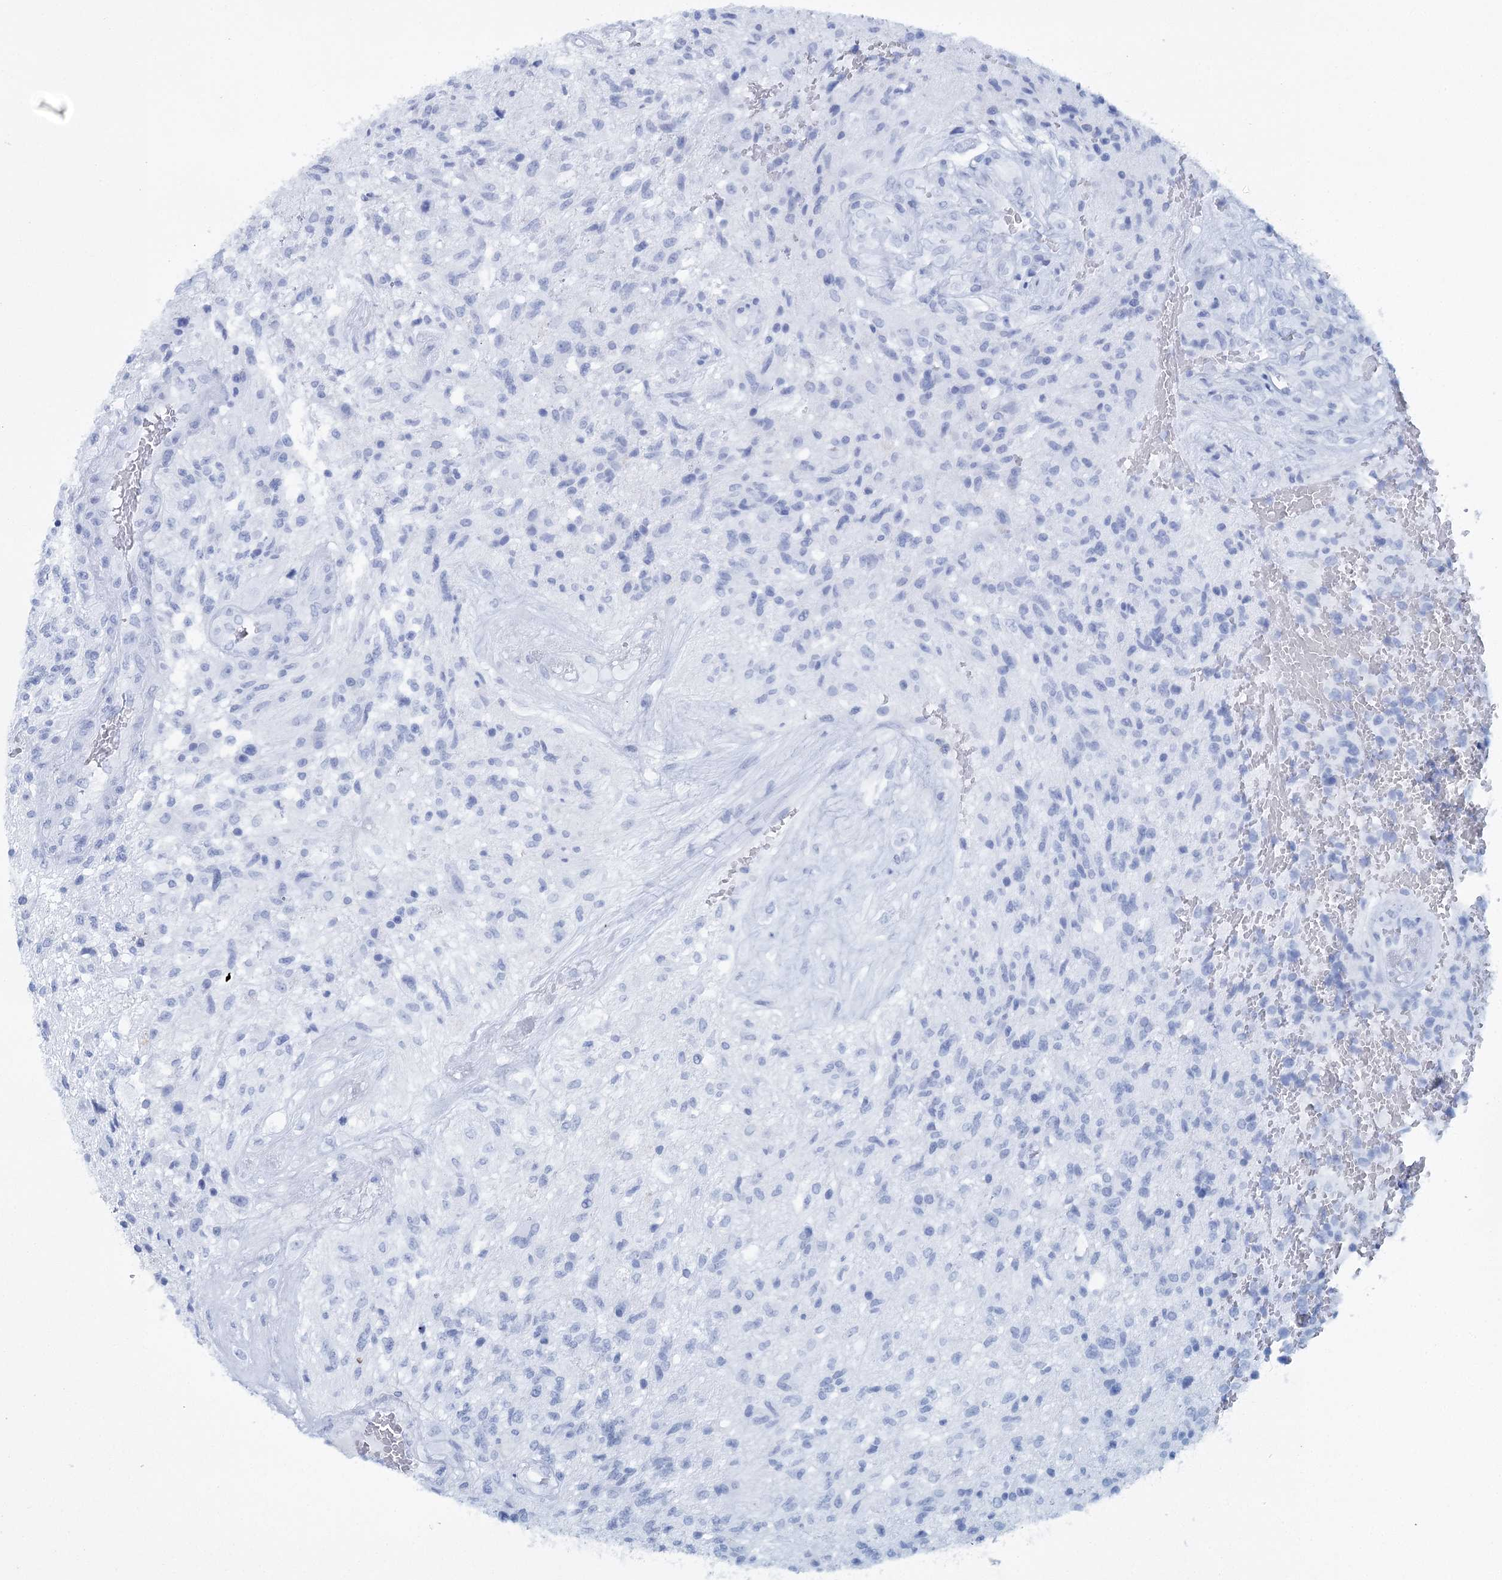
{"staining": {"intensity": "moderate", "quantity": "25%-75%", "location": "nuclear"}, "tissue": "glioma", "cell_type": "Tumor cells", "image_type": "cancer", "snomed": [{"axis": "morphology", "description": "Glioma, malignant, High grade"}, {"axis": "topography", "description": "Brain"}], "caption": "Human glioma stained with a protein marker demonstrates moderate staining in tumor cells.", "gene": "MYG1", "patient": {"sex": "male", "age": 56}}